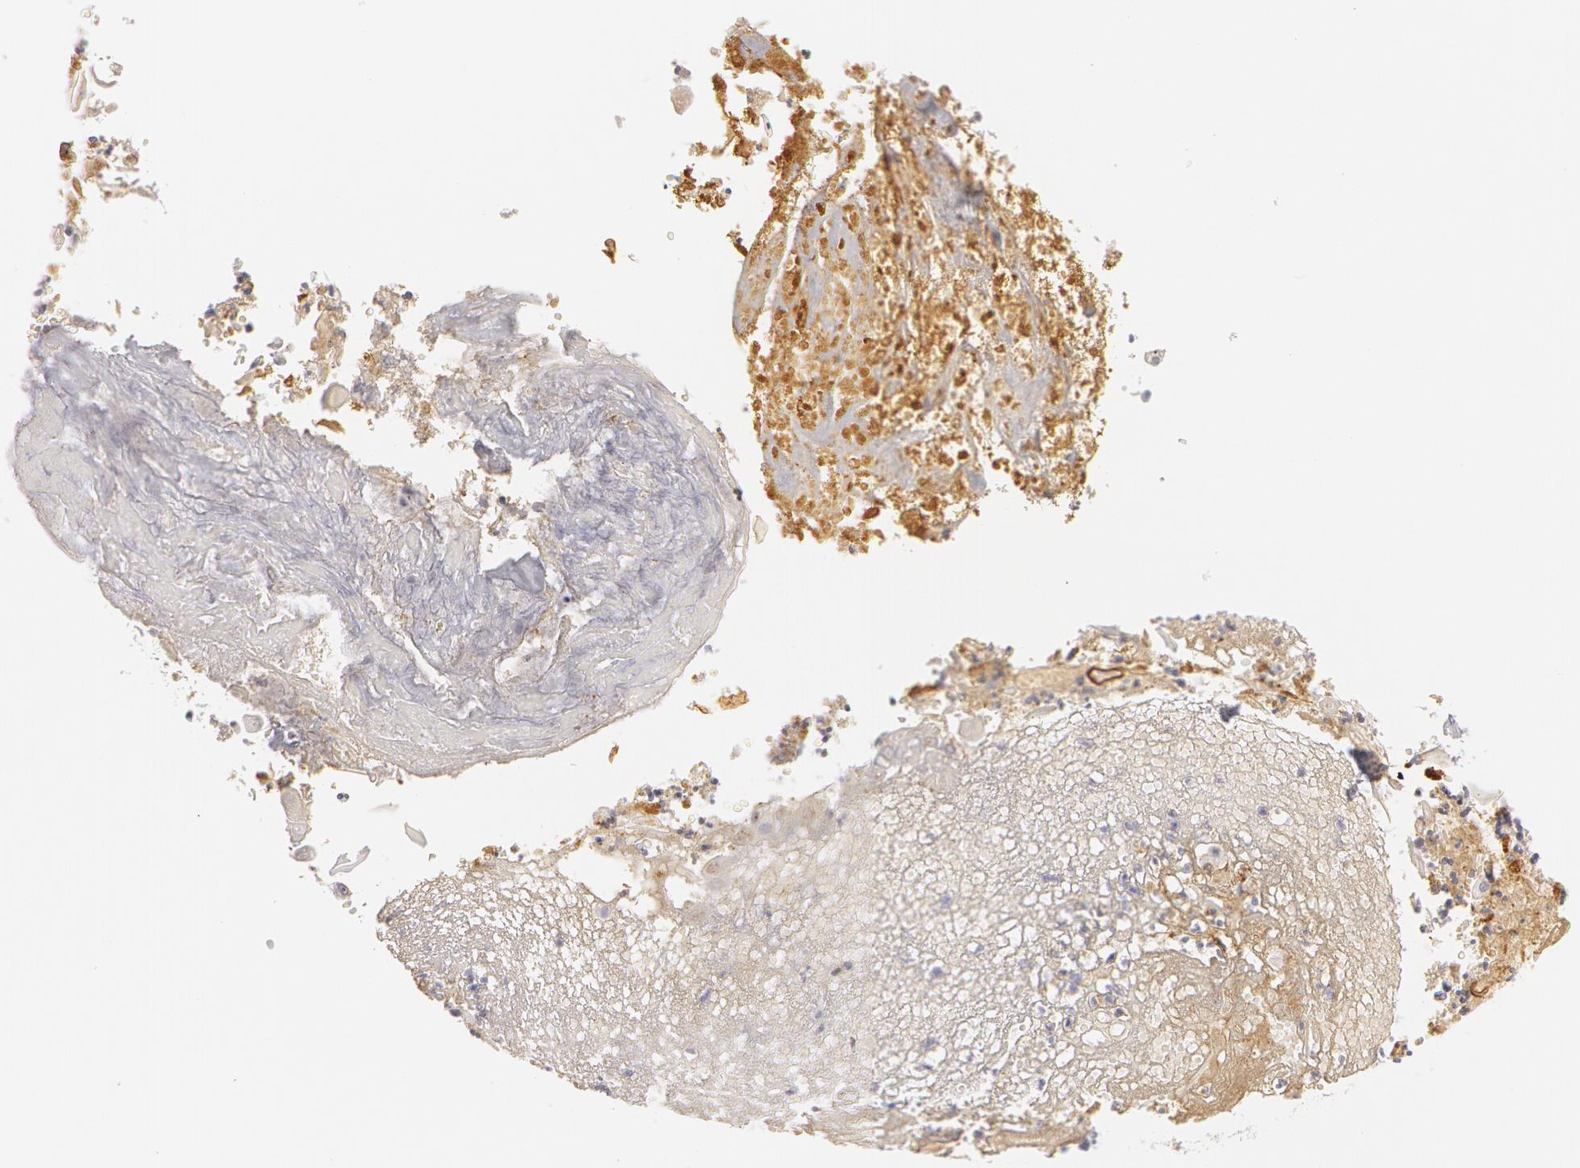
{"staining": {"intensity": "moderate", "quantity": ">75%", "location": "cytoplasmic/membranous"}, "tissue": "cervical cancer", "cell_type": "Tumor cells", "image_type": "cancer", "snomed": [{"axis": "morphology", "description": "Squamous cell carcinoma, NOS"}, {"axis": "topography", "description": "Cervix"}], "caption": "About >75% of tumor cells in human cervical squamous cell carcinoma display moderate cytoplasmic/membranous protein expression as visualized by brown immunohistochemical staining.", "gene": "C7", "patient": {"sex": "female", "age": 57}}